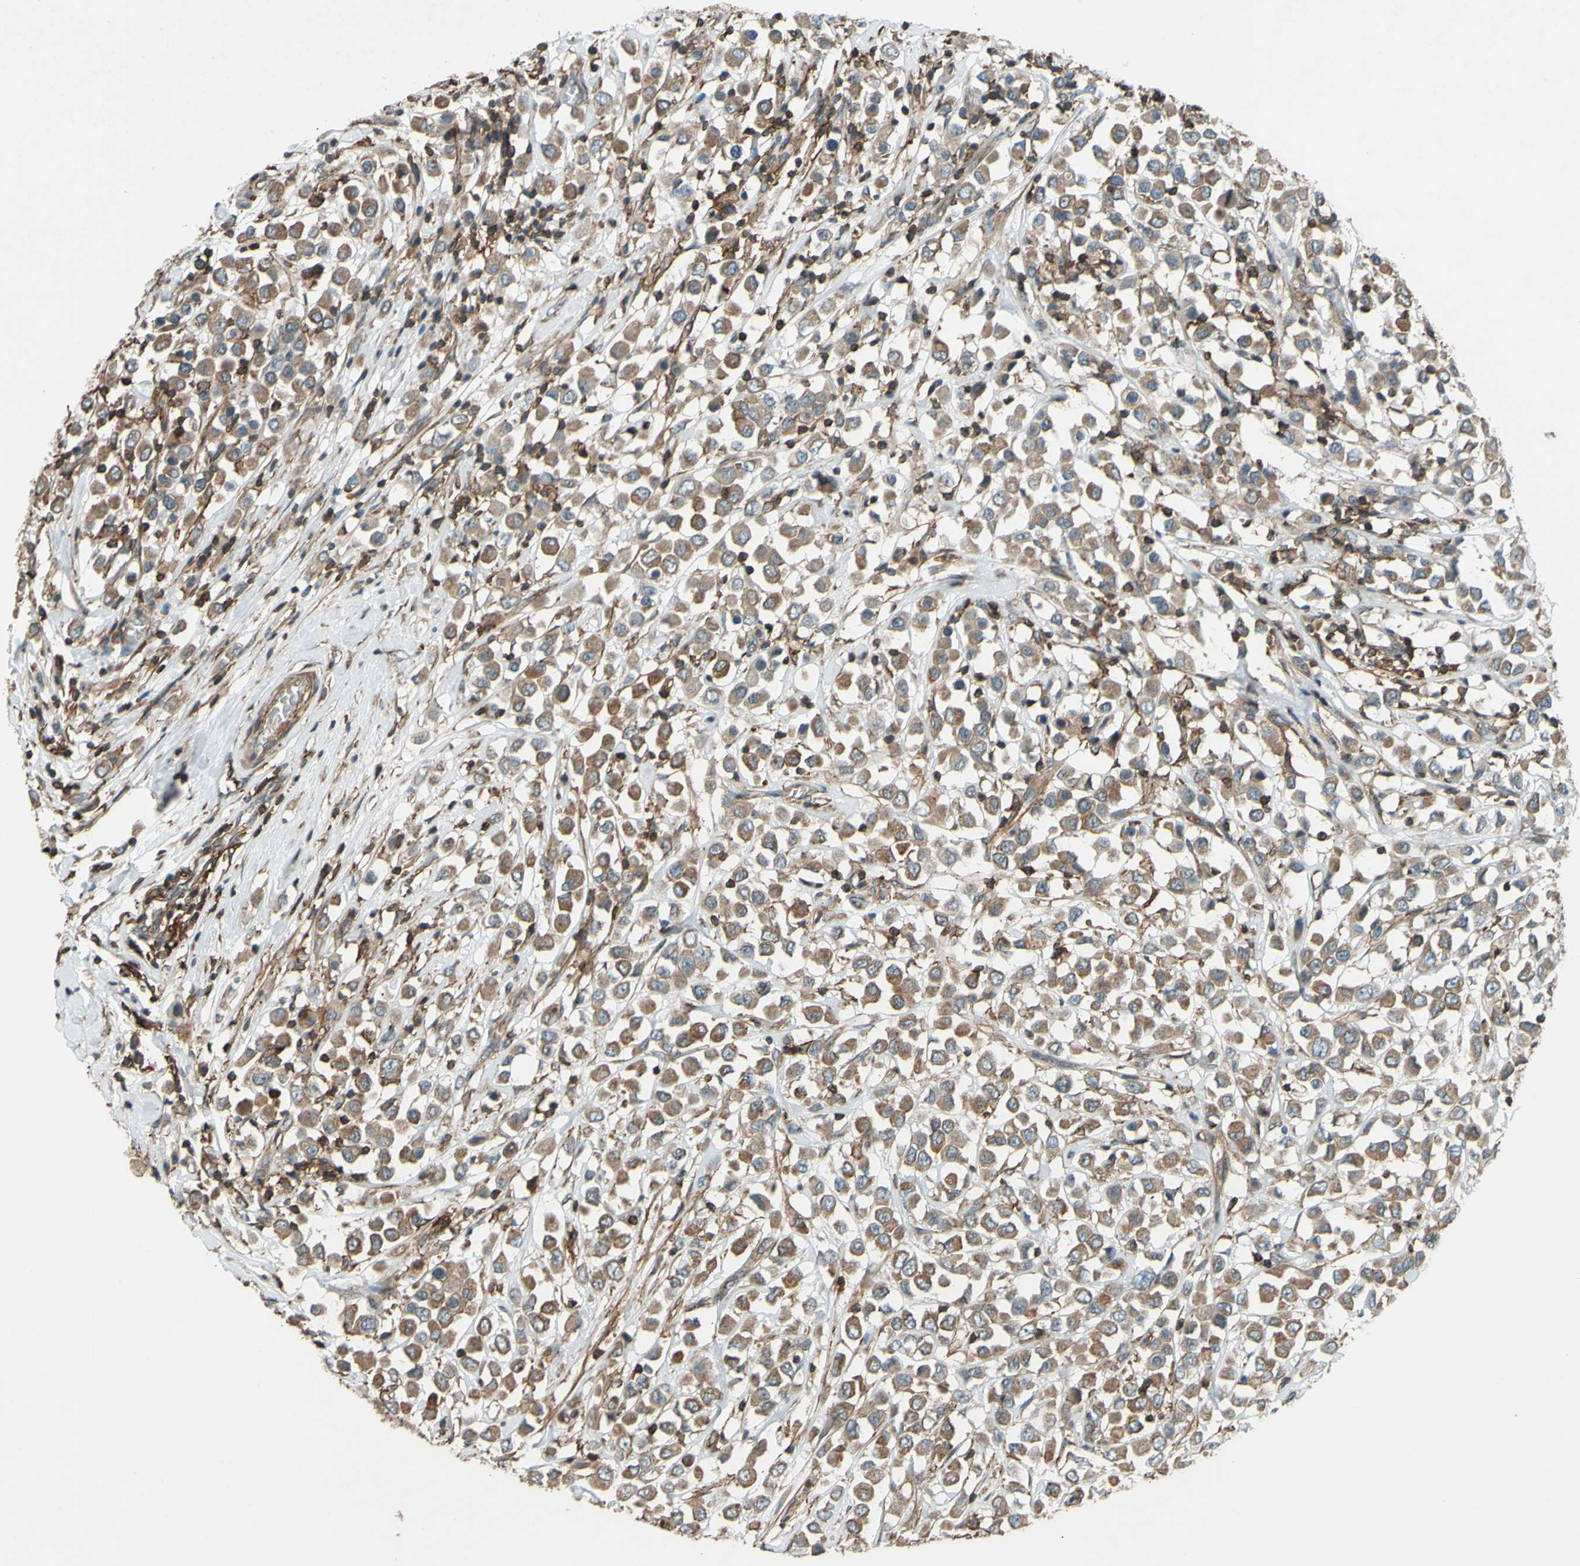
{"staining": {"intensity": "moderate", "quantity": ">75%", "location": "cytoplasmic/membranous"}, "tissue": "breast cancer", "cell_type": "Tumor cells", "image_type": "cancer", "snomed": [{"axis": "morphology", "description": "Duct carcinoma"}, {"axis": "topography", "description": "Breast"}], "caption": "Immunohistochemistry (IHC) of breast cancer (invasive ductal carcinoma) shows medium levels of moderate cytoplasmic/membranous expression in approximately >75% of tumor cells.", "gene": "ADD3", "patient": {"sex": "female", "age": 61}}